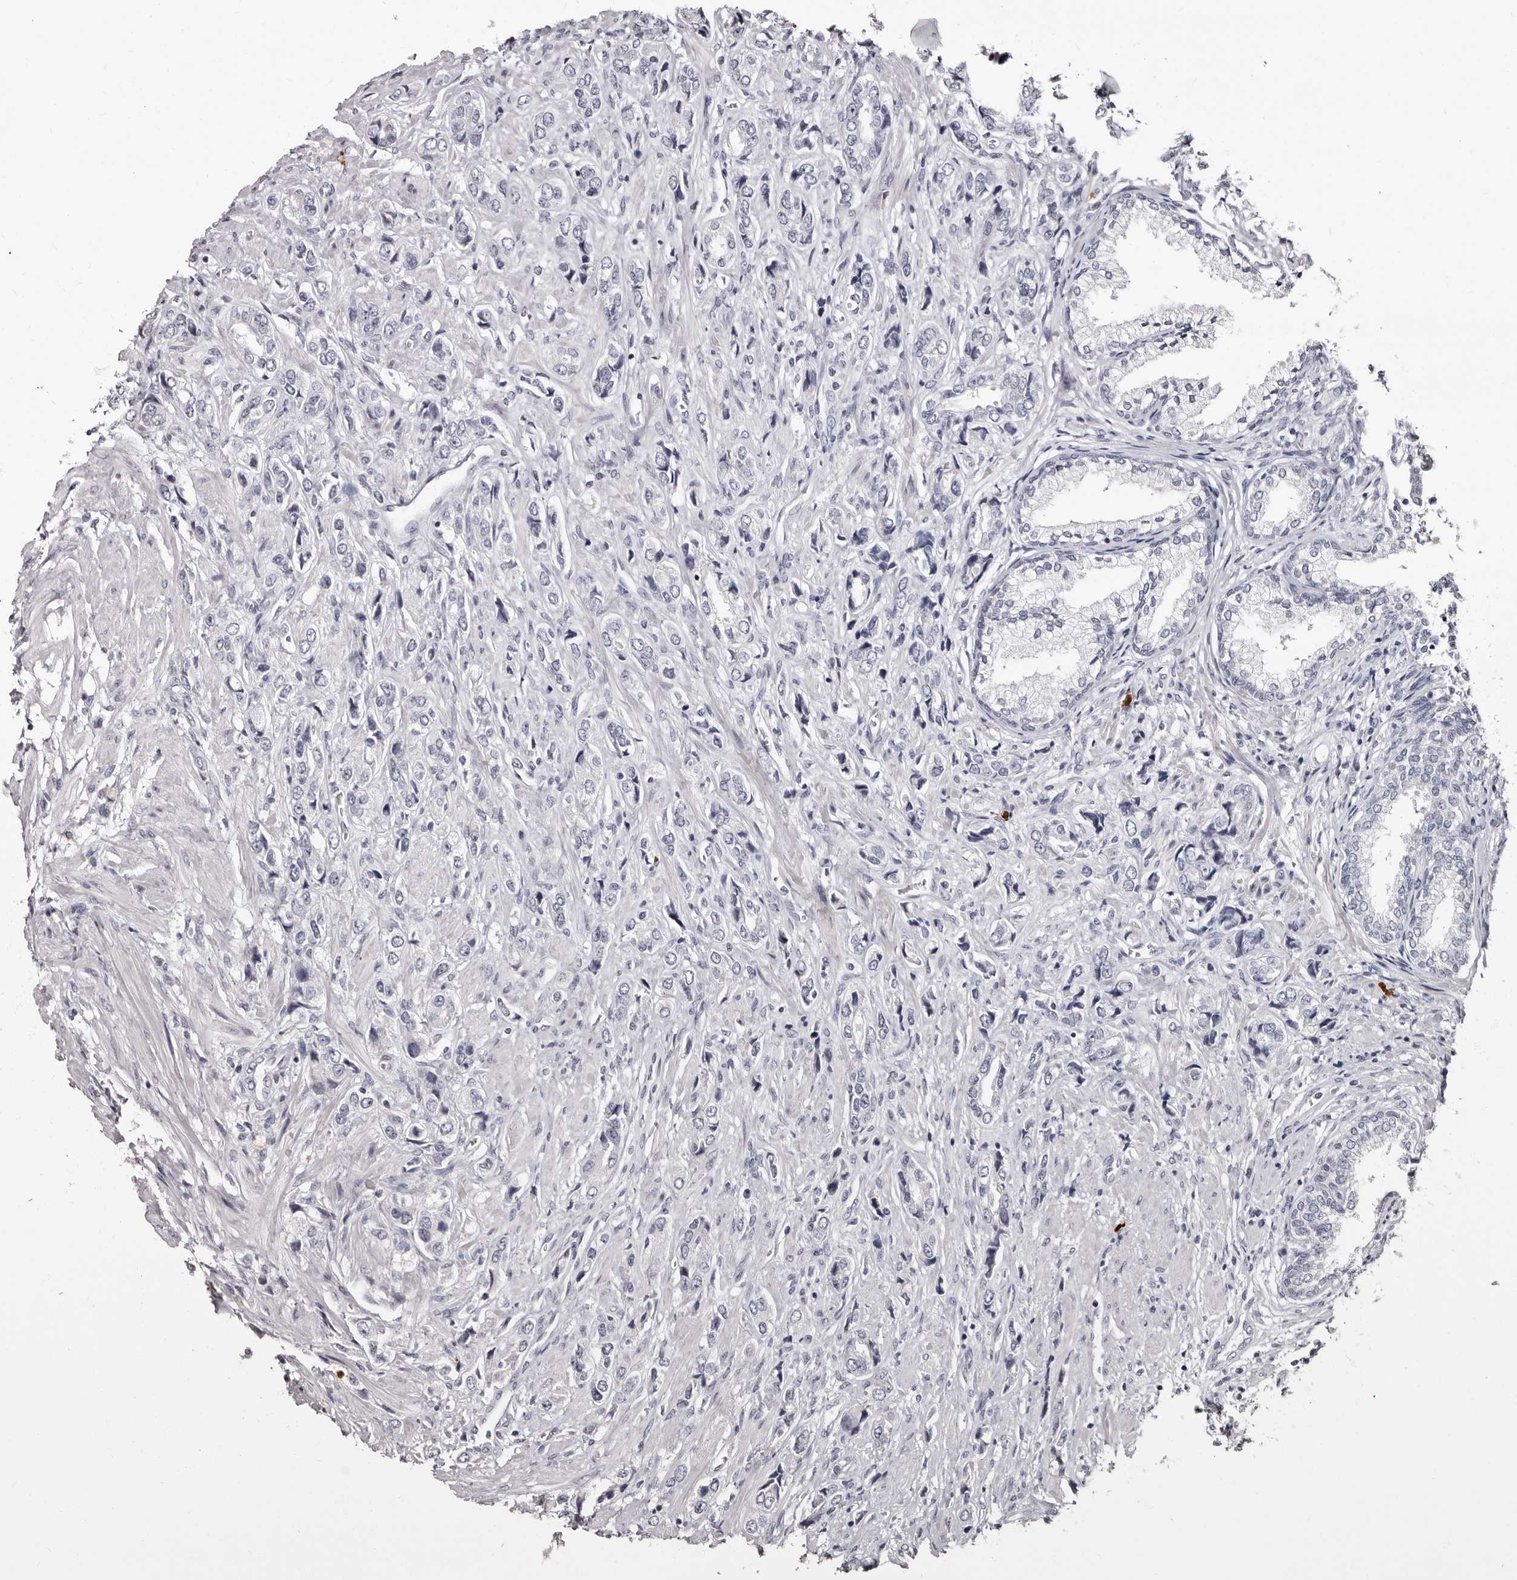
{"staining": {"intensity": "negative", "quantity": "none", "location": "none"}, "tissue": "prostate cancer", "cell_type": "Tumor cells", "image_type": "cancer", "snomed": [{"axis": "morphology", "description": "Adenocarcinoma, High grade"}, {"axis": "topography", "description": "Prostate"}], "caption": "Micrograph shows no protein positivity in tumor cells of high-grade adenocarcinoma (prostate) tissue.", "gene": "TBC1D22B", "patient": {"sex": "male", "age": 61}}